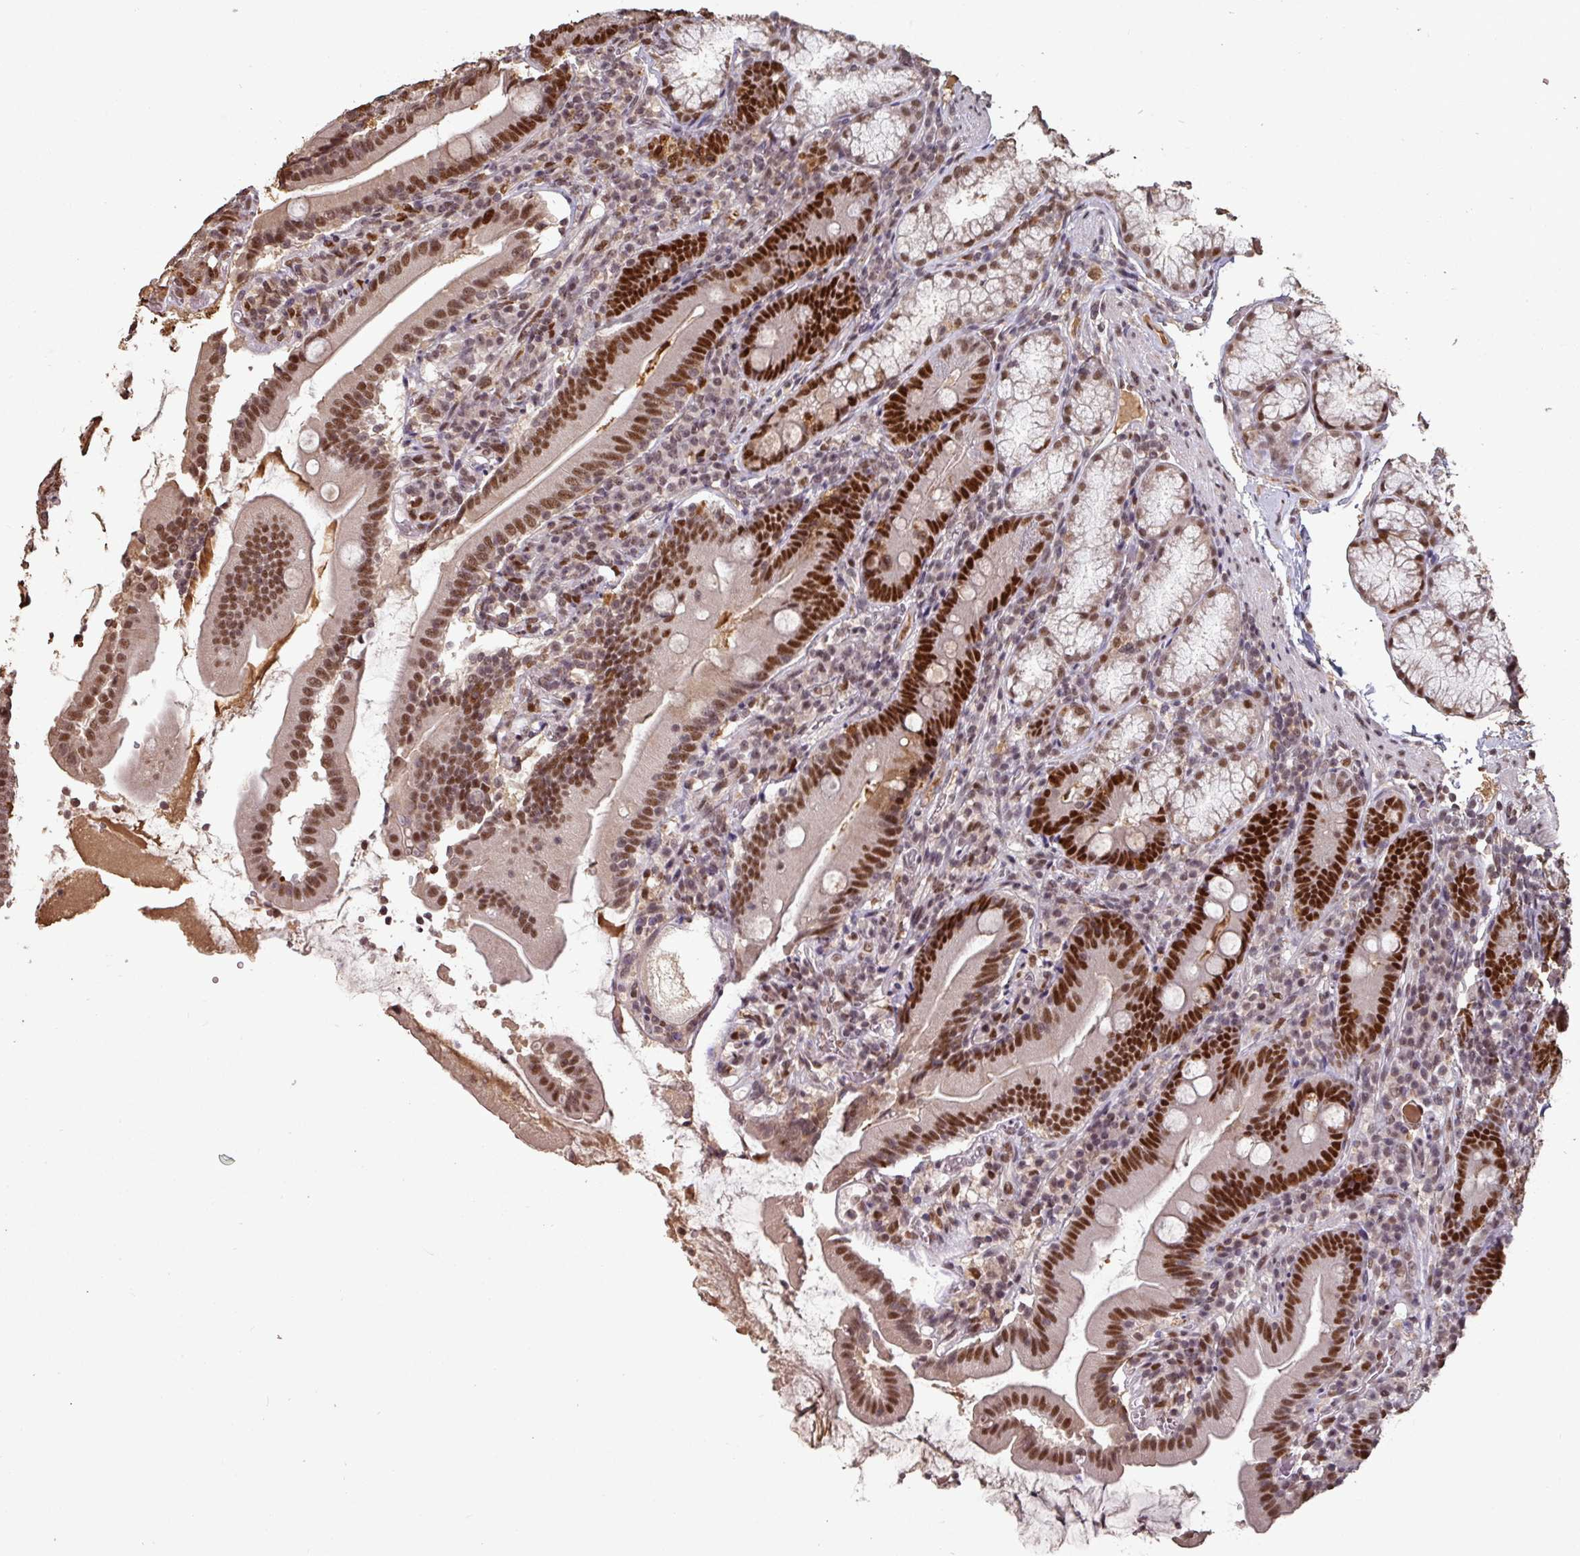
{"staining": {"intensity": "strong", "quantity": ">75%", "location": "nuclear"}, "tissue": "duodenum", "cell_type": "Glandular cells", "image_type": "normal", "snomed": [{"axis": "morphology", "description": "Normal tissue, NOS"}, {"axis": "topography", "description": "Duodenum"}], "caption": "Glandular cells reveal strong nuclear positivity in approximately >75% of cells in unremarkable duodenum.", "gene": "POLD1", "patient": {"sex": "female", "age": 67}}